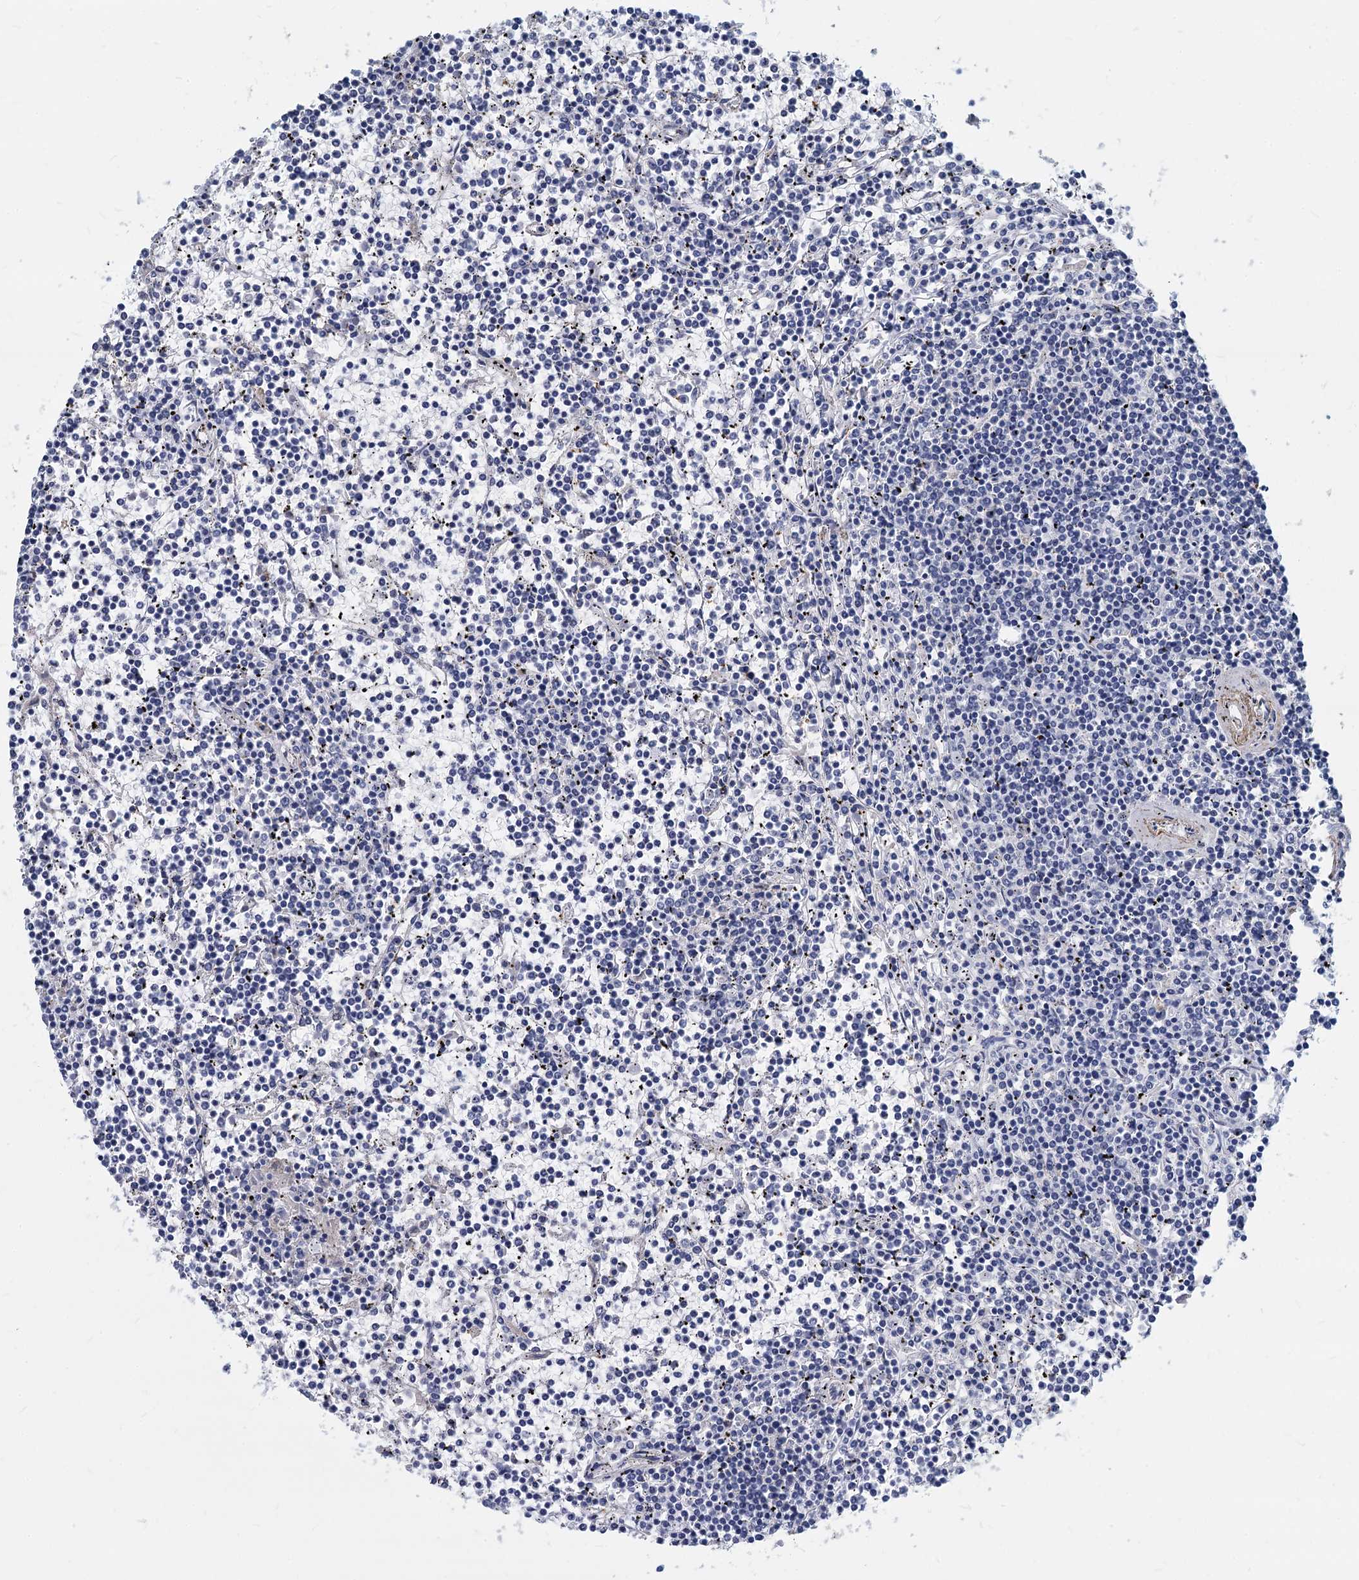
{"staining": {"intensity": "negative", "quantity": "none", "location": "none"}, "tissue": "lymphoma", "cell_type": "Tumor cells", "image_type": "cancer", "snomed": [{"axis": "morphology", "description": "Malignant lymphoma, non-Hodgkin's type, Low grade"}, {"axis": "topography", "description": "Spleen"}], "caption": "Immunohistochemical staining of low-grade malignant lymphoma, non-Hodgkin's type demonstrates no significant positivity in tumor cells.", "gene": "GSTM3", "patient": {"sex": "female", "age": 19}}